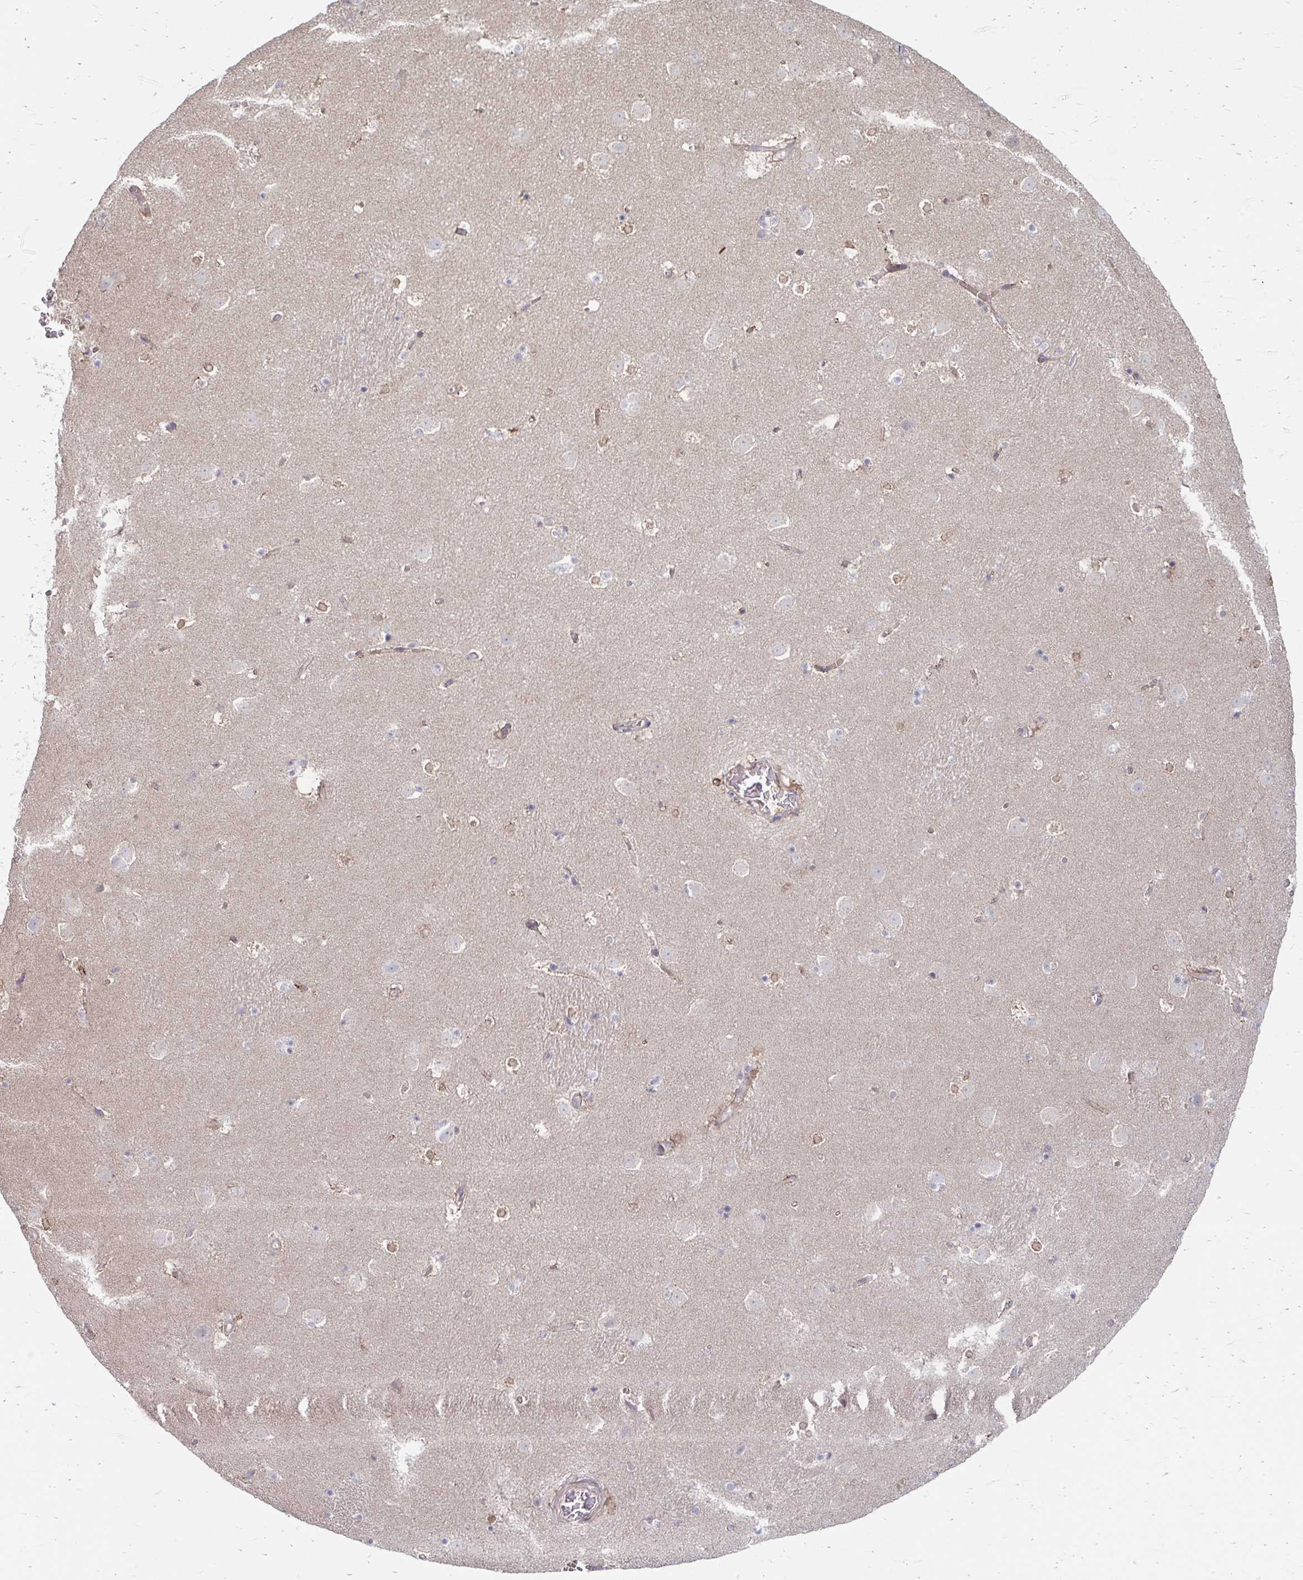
{"staining": {"intensity": "weak", "quantity": "<25%", "location": "cytoplasmic/membranous"}, "tissue": "caudate", "cell_type": "Glial cells", "image_type": "normal", "snomed": [{"axis": "morphology", "description": "Normal tissue, NOS"}, {"axis": "topography", "description": "Lateral ventricle wall"}], "caption": "Immunohistochemistry (IHC) histopathology image of unremarkable caudate: caudate stained with DAB (3,3'-diaminobenzidine) exhibits no significant protein positivity in glial cells.", "gene": "ITPR2", "patient": {"sex": "male", "age": 37}}